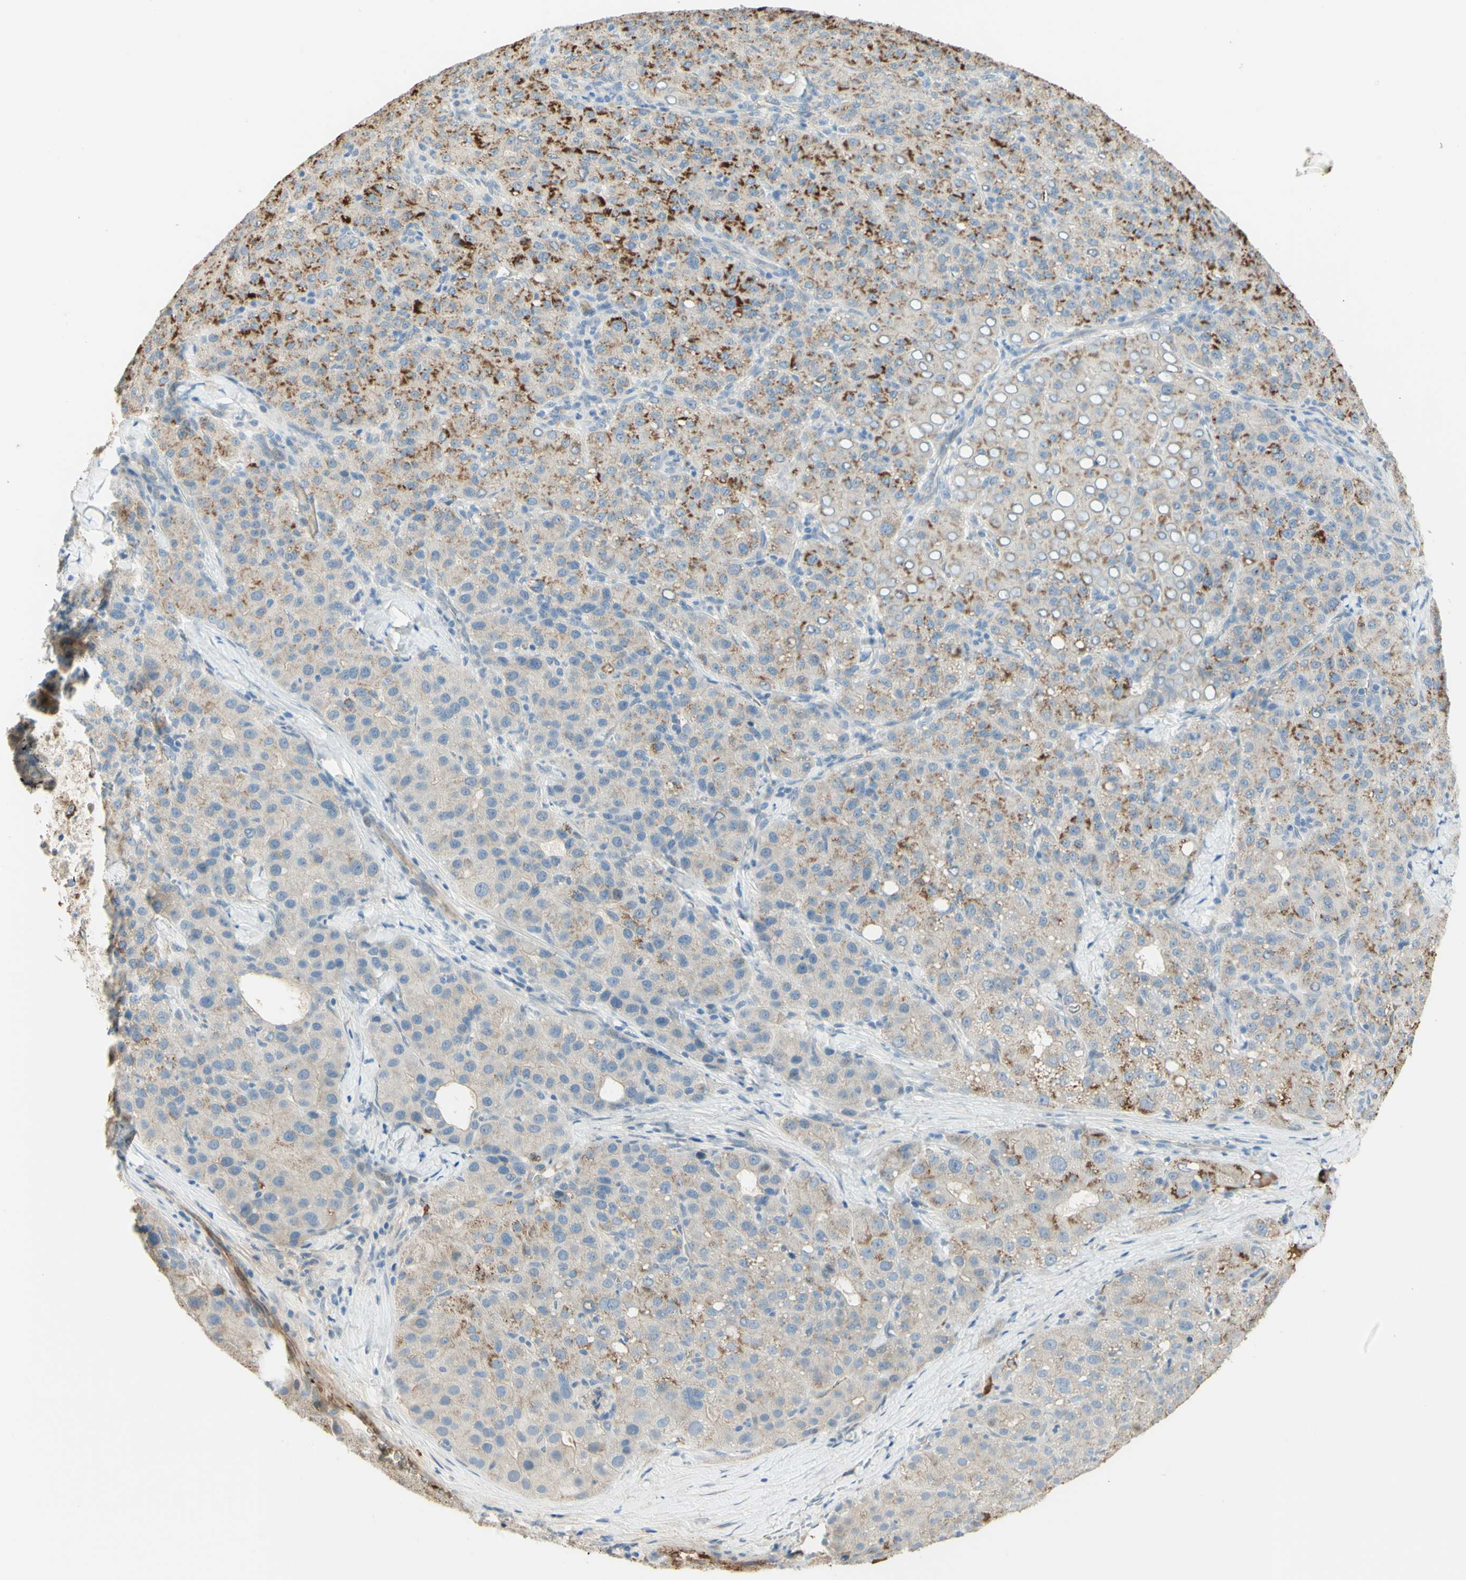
{"staining": {"intensity": "strong", "quantity": "25%-75%", "location": "cytoplasmic/membranous"}, "tissue": "liver cancer", "cell_type": "Tumor cells", "image_type": "cancer", "snomed": [{"axis": "morphology", "description": "Carcinoma, Hepatocellular, NOS"}, {"axis": "topography", "description": "Liver"}], "caption": "The photomicrograph displays immunohistochemical staining of liver cancer (hepatocellular carcinoma). There is strong cytoplasmic/membranous staining is appreciated in about 25%-75% of tumor cells.", "gene": "ANGPT2", "patient": {"sex": "male", "age": 65}}